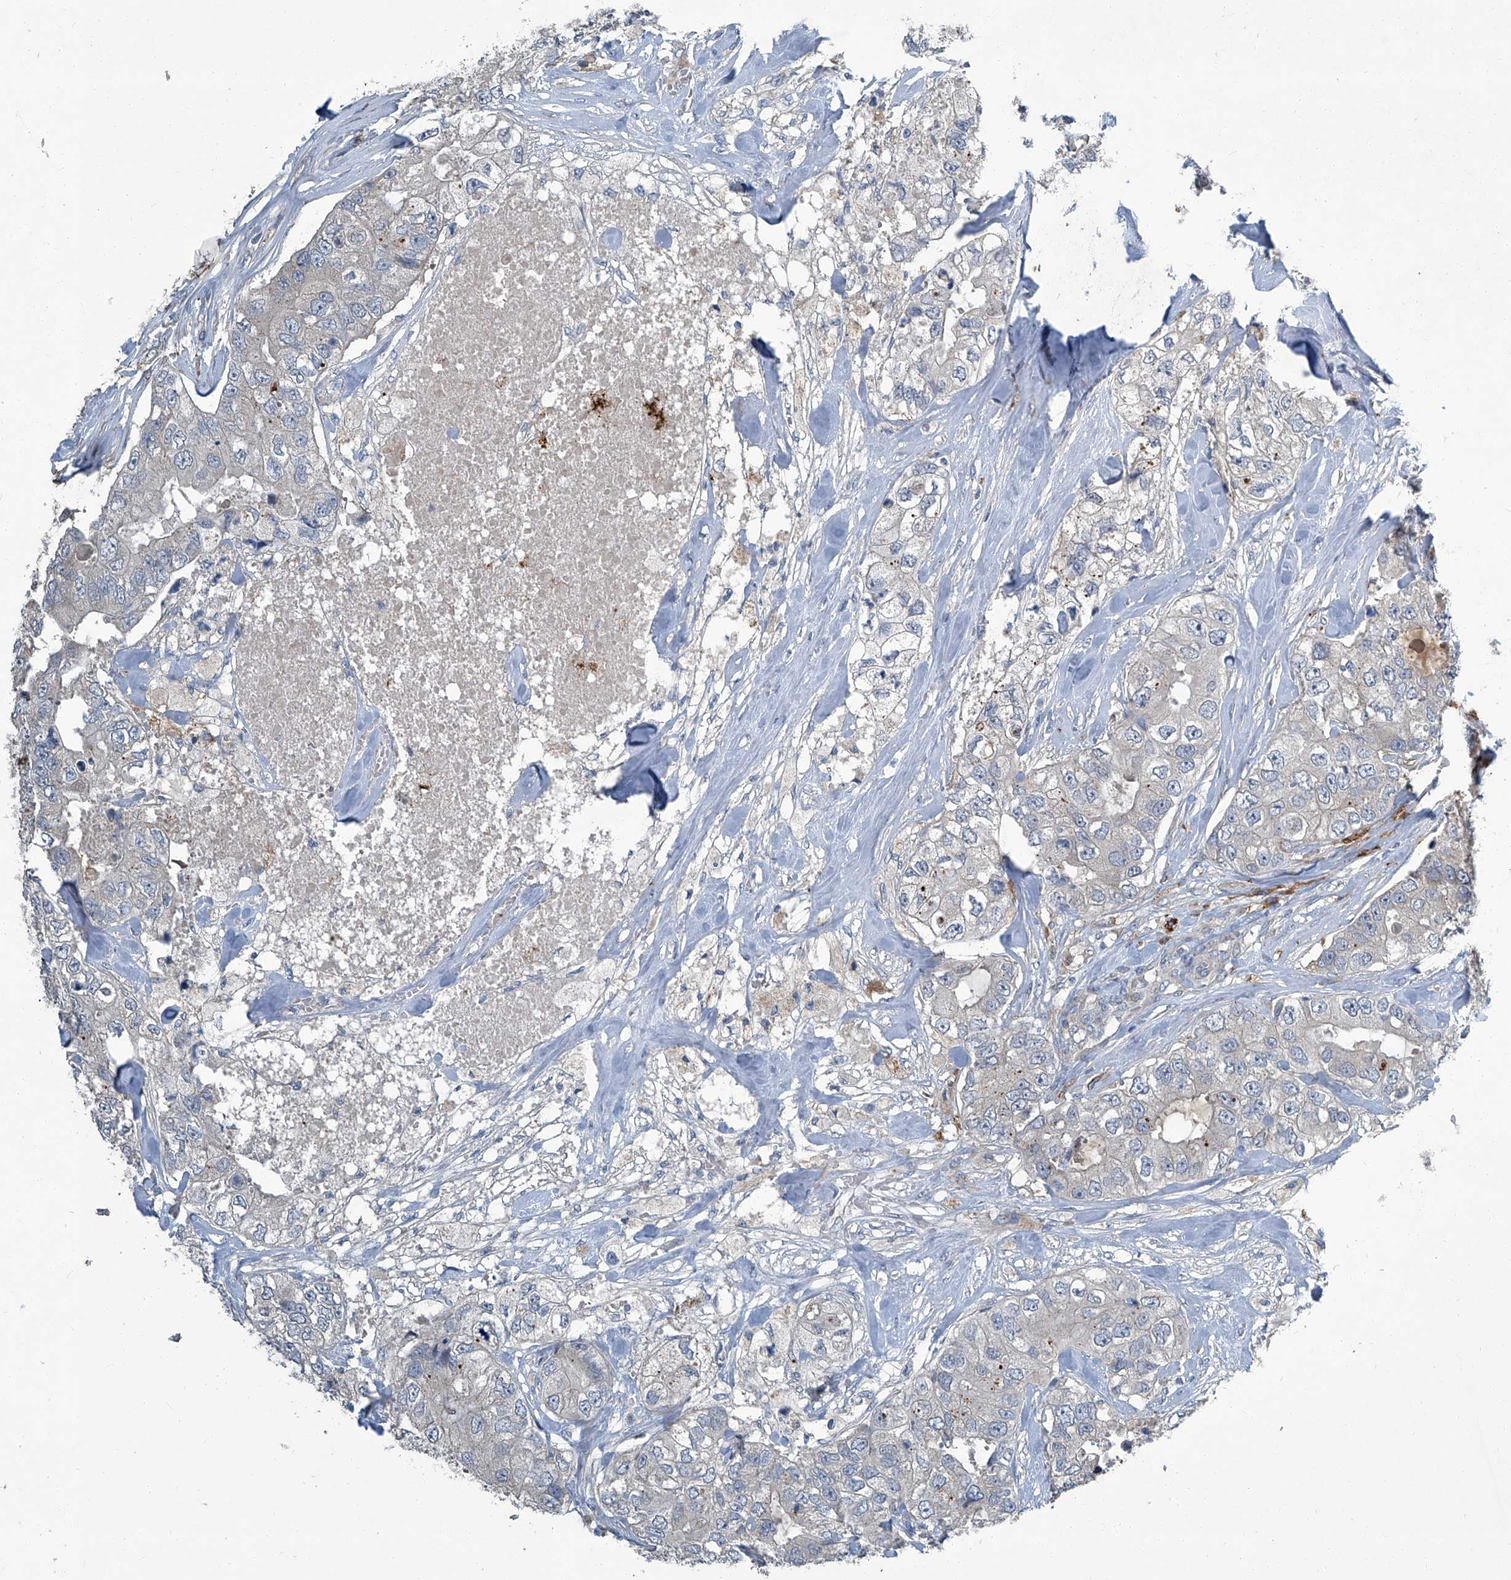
{"staining": {"intensity": "negative", "quantity": "none", "location": "none"}, "tissue": "breast cancer", "cell_type": "Tumor cells", "image_type": "cancer", "snomed": [{"axis": "morphology", "description": "Duct carcinoma"}, {"axis": "topography", "description": "Breast"}], "caption": "High magnification brightfield microscopy of breast invasive ductal carcinoma stained with DAB (3,3'-diaminobenzidine) (brown) and counterstained with hematoxylin (blue): tumor cells show no significant positivity. (Stains: DAB IHC with hematoxylin counter stain, Microscopy: brightfield microscopy at high magnification).", "gene": "FAM167A", "patient": {"sex": "female", "age": 62}}